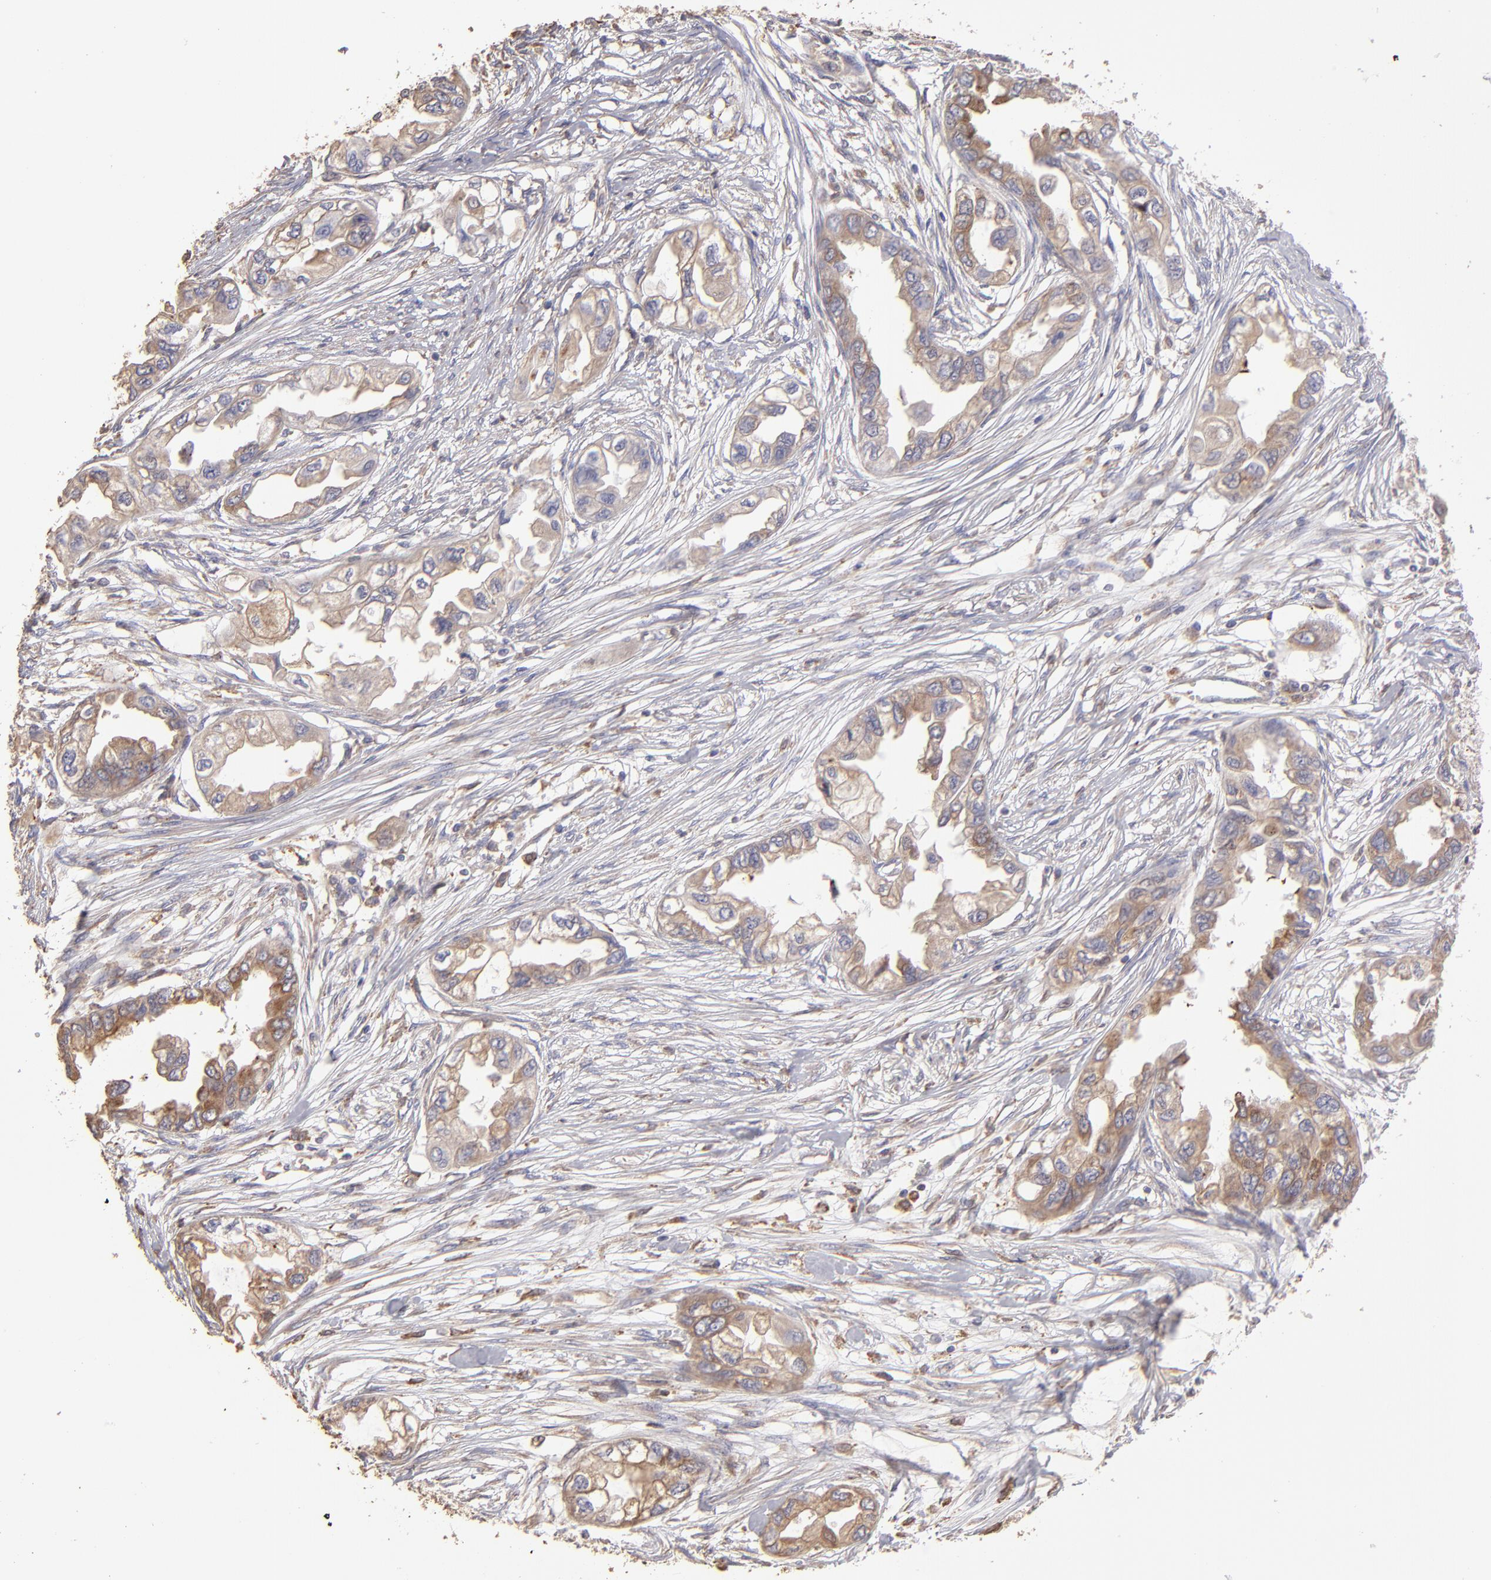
{"staining": {"intensity": "weak", "quantity": ">75%", "location": "cytoplasmic/membranous"}, "tissue": "endometrial cancer", "cell_type": "Tumor cells", "image_type": "cancer", "snomed": [{"axis": "morphology", "description": "Adenocarcinoma, NOS"}, {"axis": "topography", "description": "Endometrium"}], "caption": "The photomicrograph shows a brown stain indicating the presence of a protein in the cytoplasmic/membranous of tumor cells in endometrial adenocarcinoma. The protein is shown in brown color, while the nuclei are stained blue.", "gene": "CALR", "patient": {"sex": "female", "age": 67}}